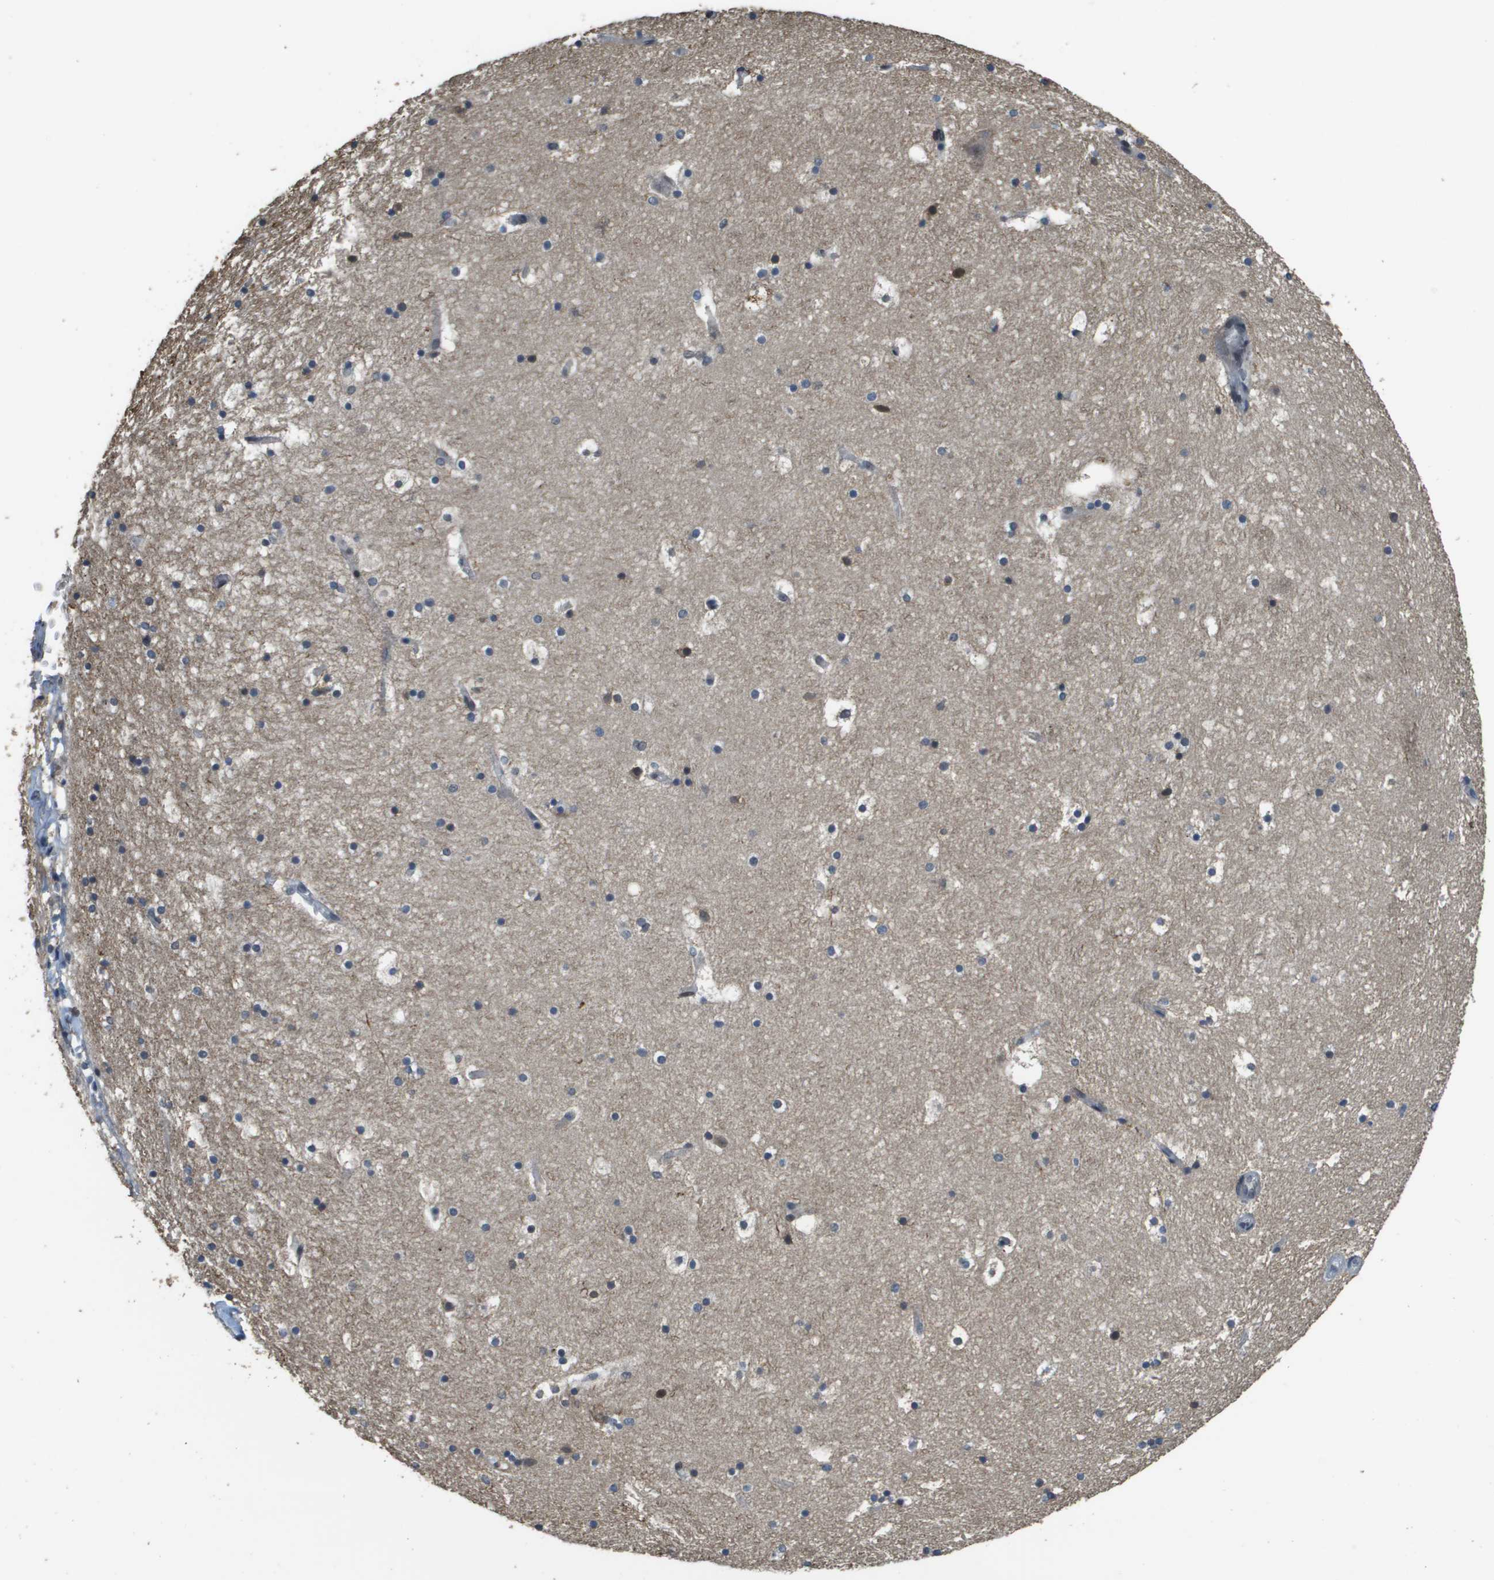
{"staining": {"intensity": "moderate", "quantity": "<25%", "location": "nuclear"}, "tissue": "hippocampus", "cell_type": "Glial cells", "image_type": "normal", "snomed": [{"axis": "morphology", "description": "Normal tissue, NOS"}, {"axis": "topography", "description": "Hippocampus"}], "caption": "High-power microscopy captured an immunohistochemistry image of benign hippocampus, revealing moderate nuclear staining in approximately <25% of glial cells.", "gene": "FANCC", "patient": {"sex": "male", "age": 45}}